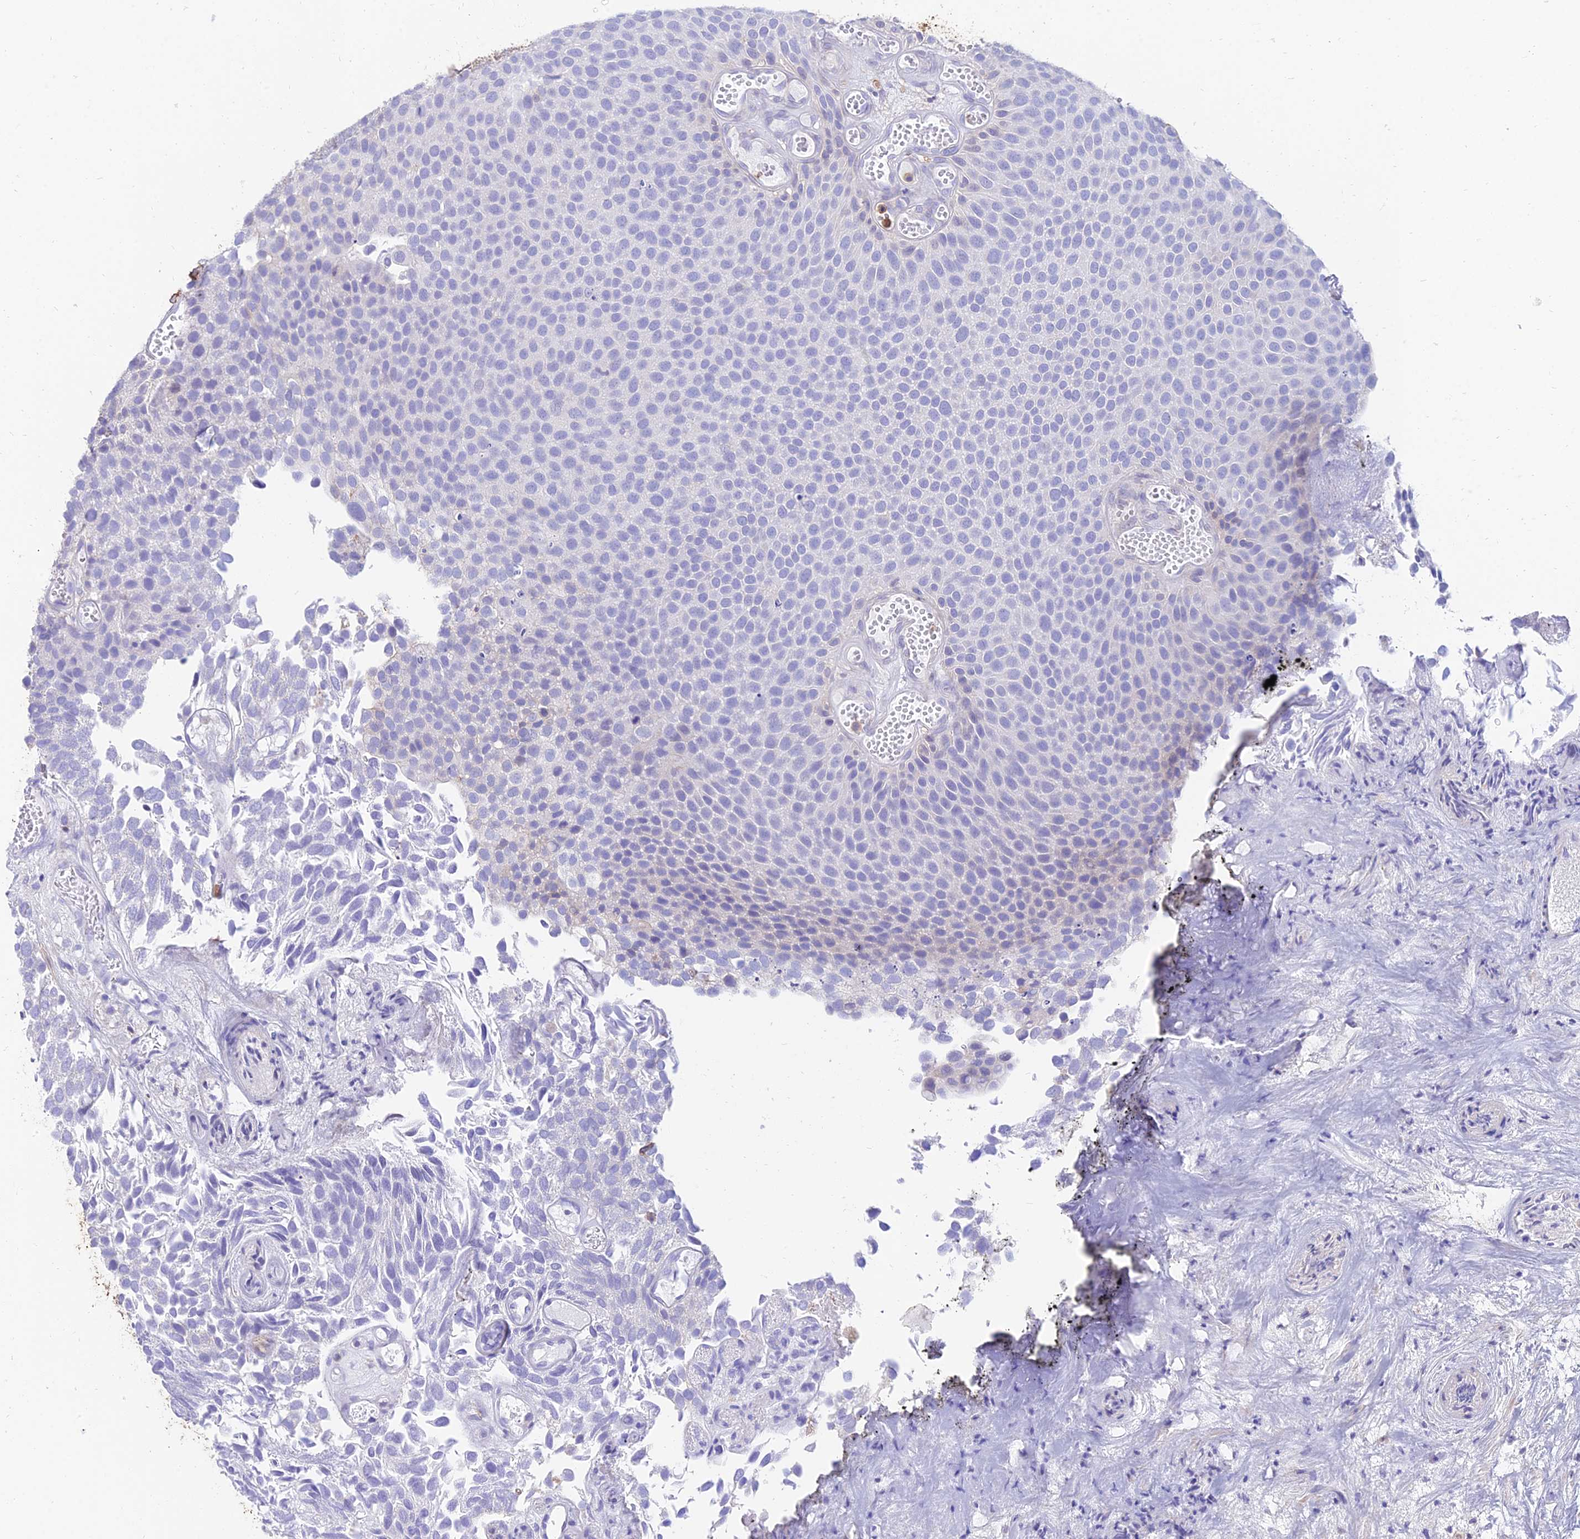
{"staining": {"intensity": "negative", "quantity": "none", "location": "none"}, "tissue": "urothelial cancer", "cell_type": "Tumor cells", "image_type": "cancer", "snomed": [{"axis": "morphology", "description": "Urothelial carcinoma, Low grade"}, {"axis": "topography", "description": "Urinary bladder"}], "caption": "Tumor cells show no significant protein staining in urothelial carcinoma (low-grade). (Stains: DAB immunohistochemistry with hematoxylin counter stain, Microscopy: brightfield microscopy at high magnification).", "gene": "SREK1IP1", "patient": {"sex": "male", "age": 89}}